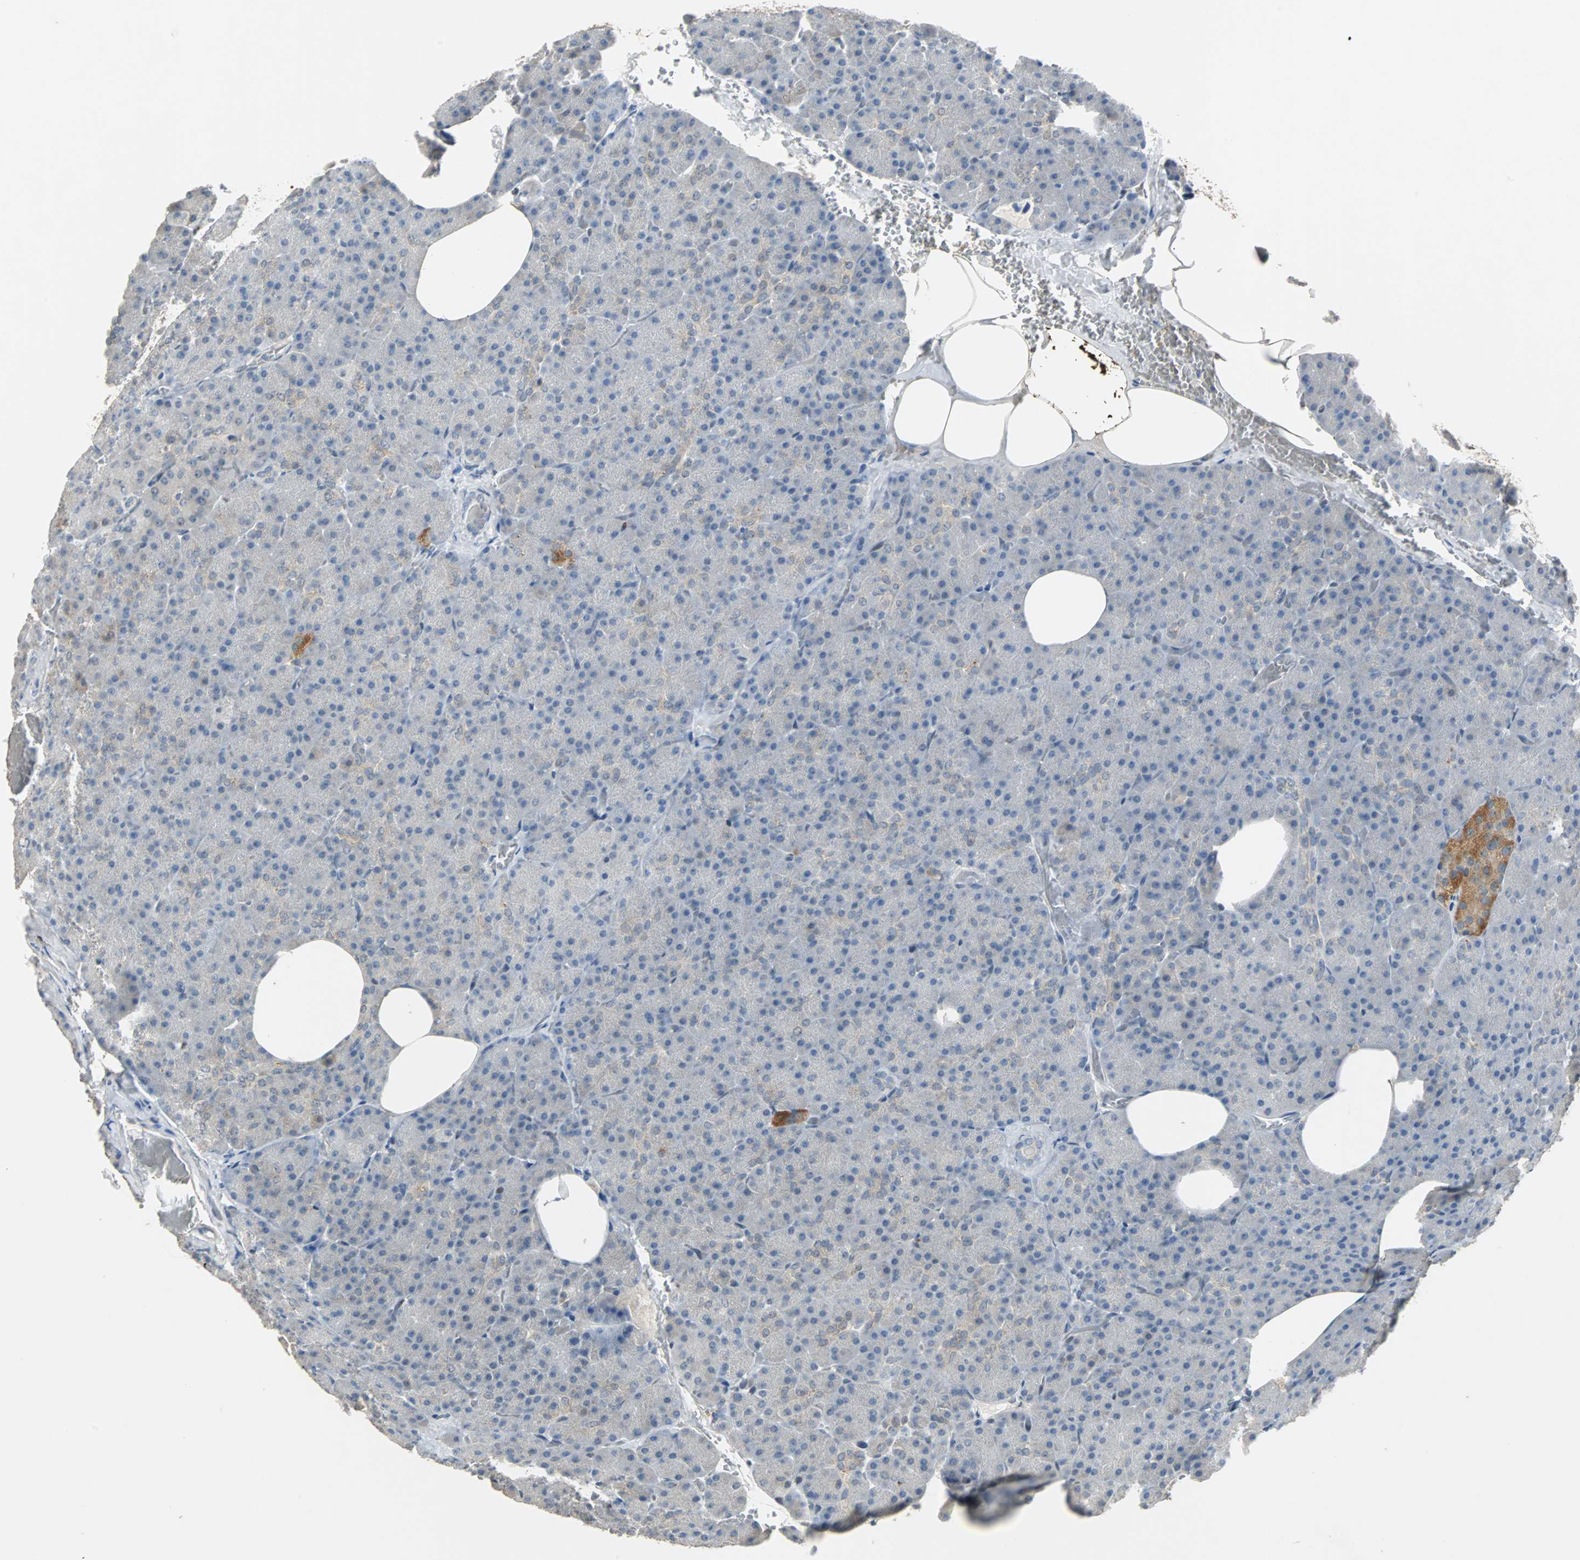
{"staining": {"intensity": "negative", "quantity": "none", "location": "none"}, "tissue": "pancreas", "cell_type": "Exocrine glandular cells", "image_type": "normal", "snomed": [{"axis": "morphology", "description": "Normal tissue, NOS"}, {"axis": "topography", "description": "Pancreas"}], "caption": "High power microscopy photomicrograph of an immunohistochemistry (IHC) histopathology image of benign pancreas, revealing no significant expression in exocrine glandular cells.", "gene": "HLX", "patient": {"sex": "female", "age": 35}}